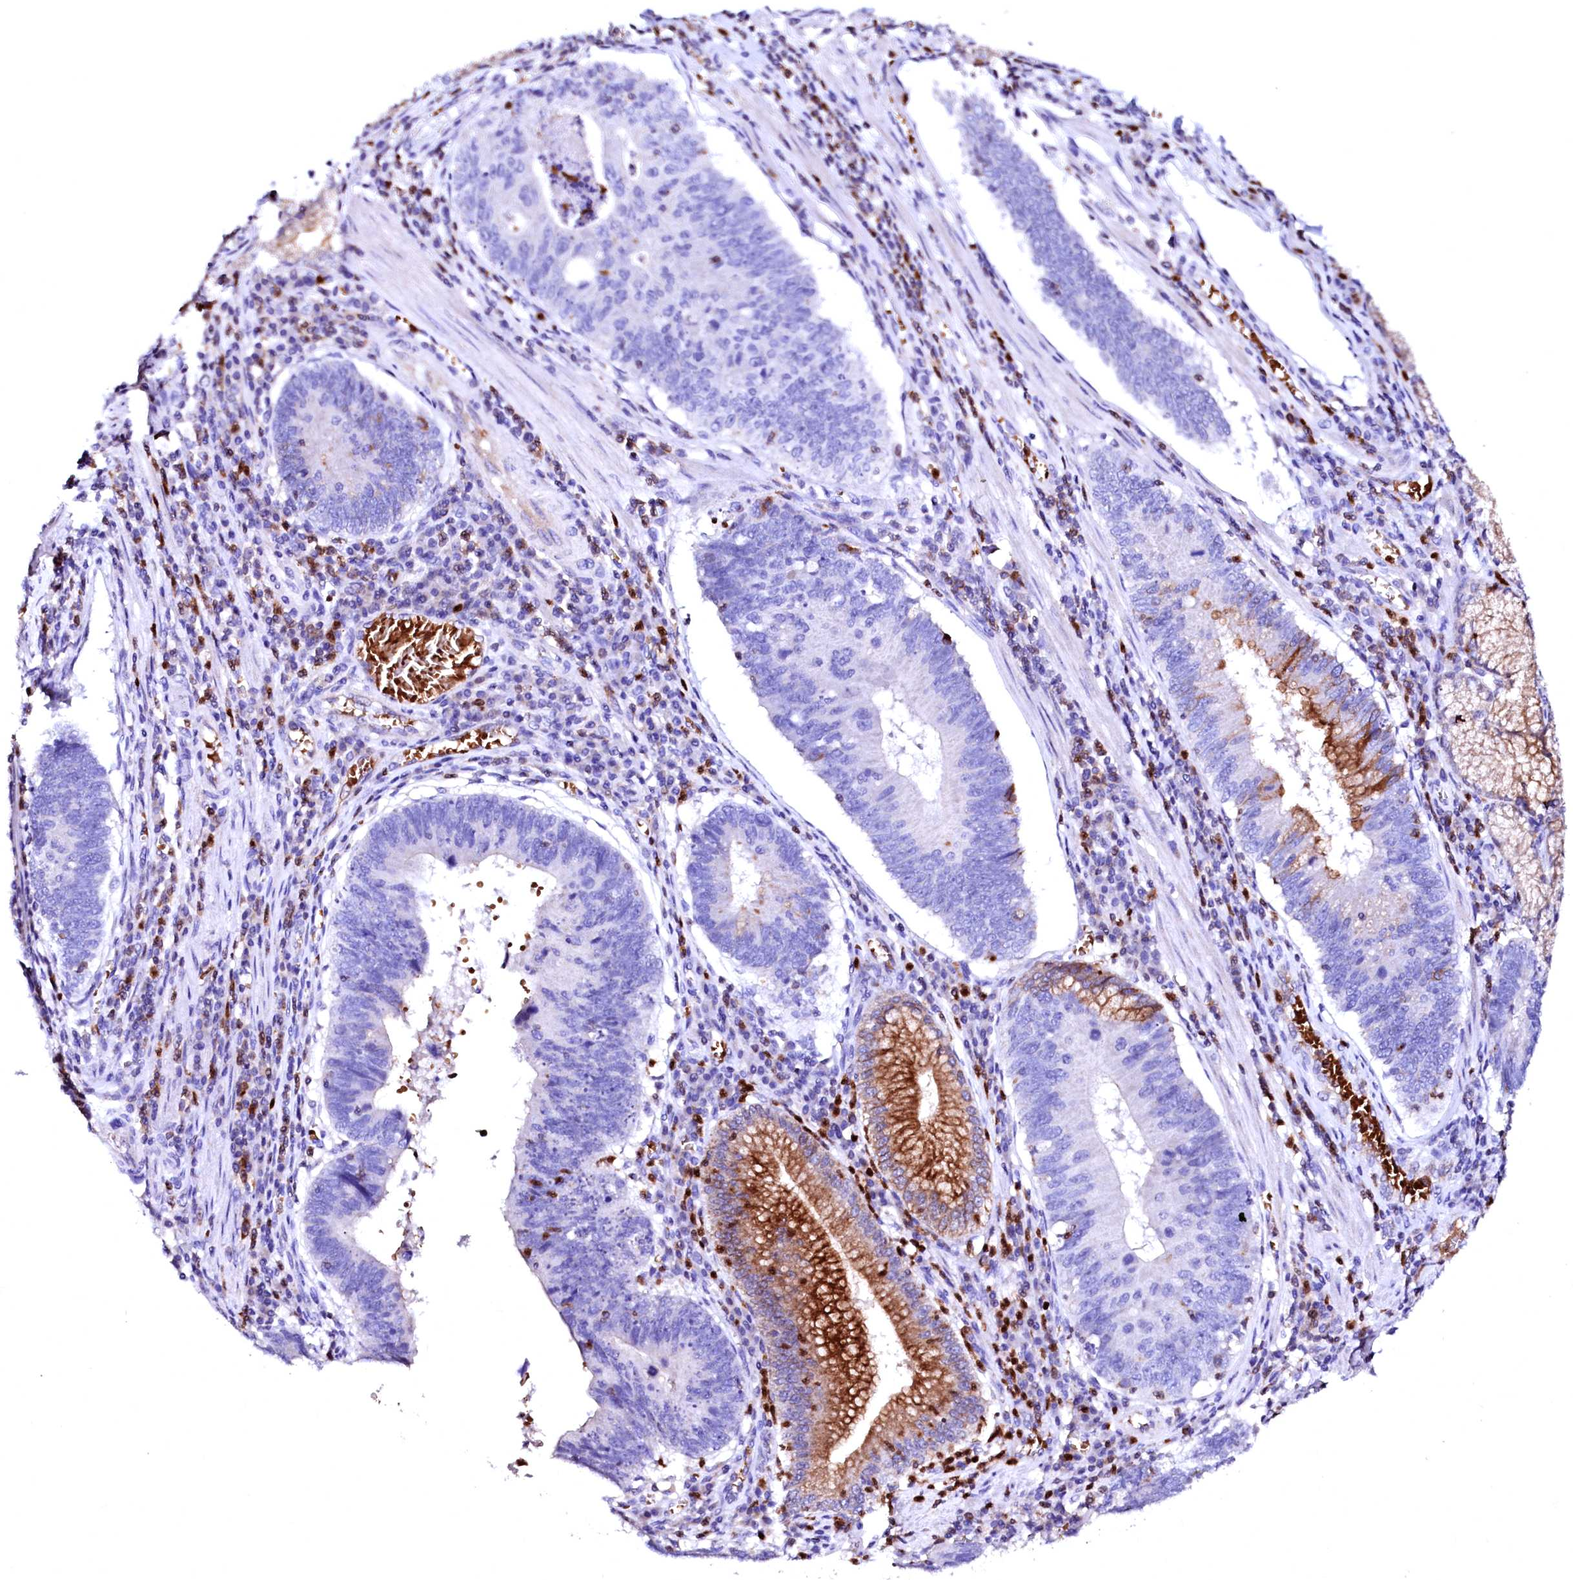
{"staining": {"intensity": "strong", "quantity": "<25%", "location": "cytoplasmic/membranous"}, "tissue": "stomach cancer", "cell_type": "Tumor cells", "image_type": "cancer", "snomed": [{"axis": "morphology", "description": "Adenocarcinoma, NOS"}, {"axis": "topography", "description": "Stomach"}], "caption": "About <25% of tumor cells in human adenocarcinoma (stomach) display strong cytoplasmic/membranous protein positivity as visualized by brown immunohistochemical staining.", "gene": "RAB27A", "patient": {"sex": "male", "age": 59}}